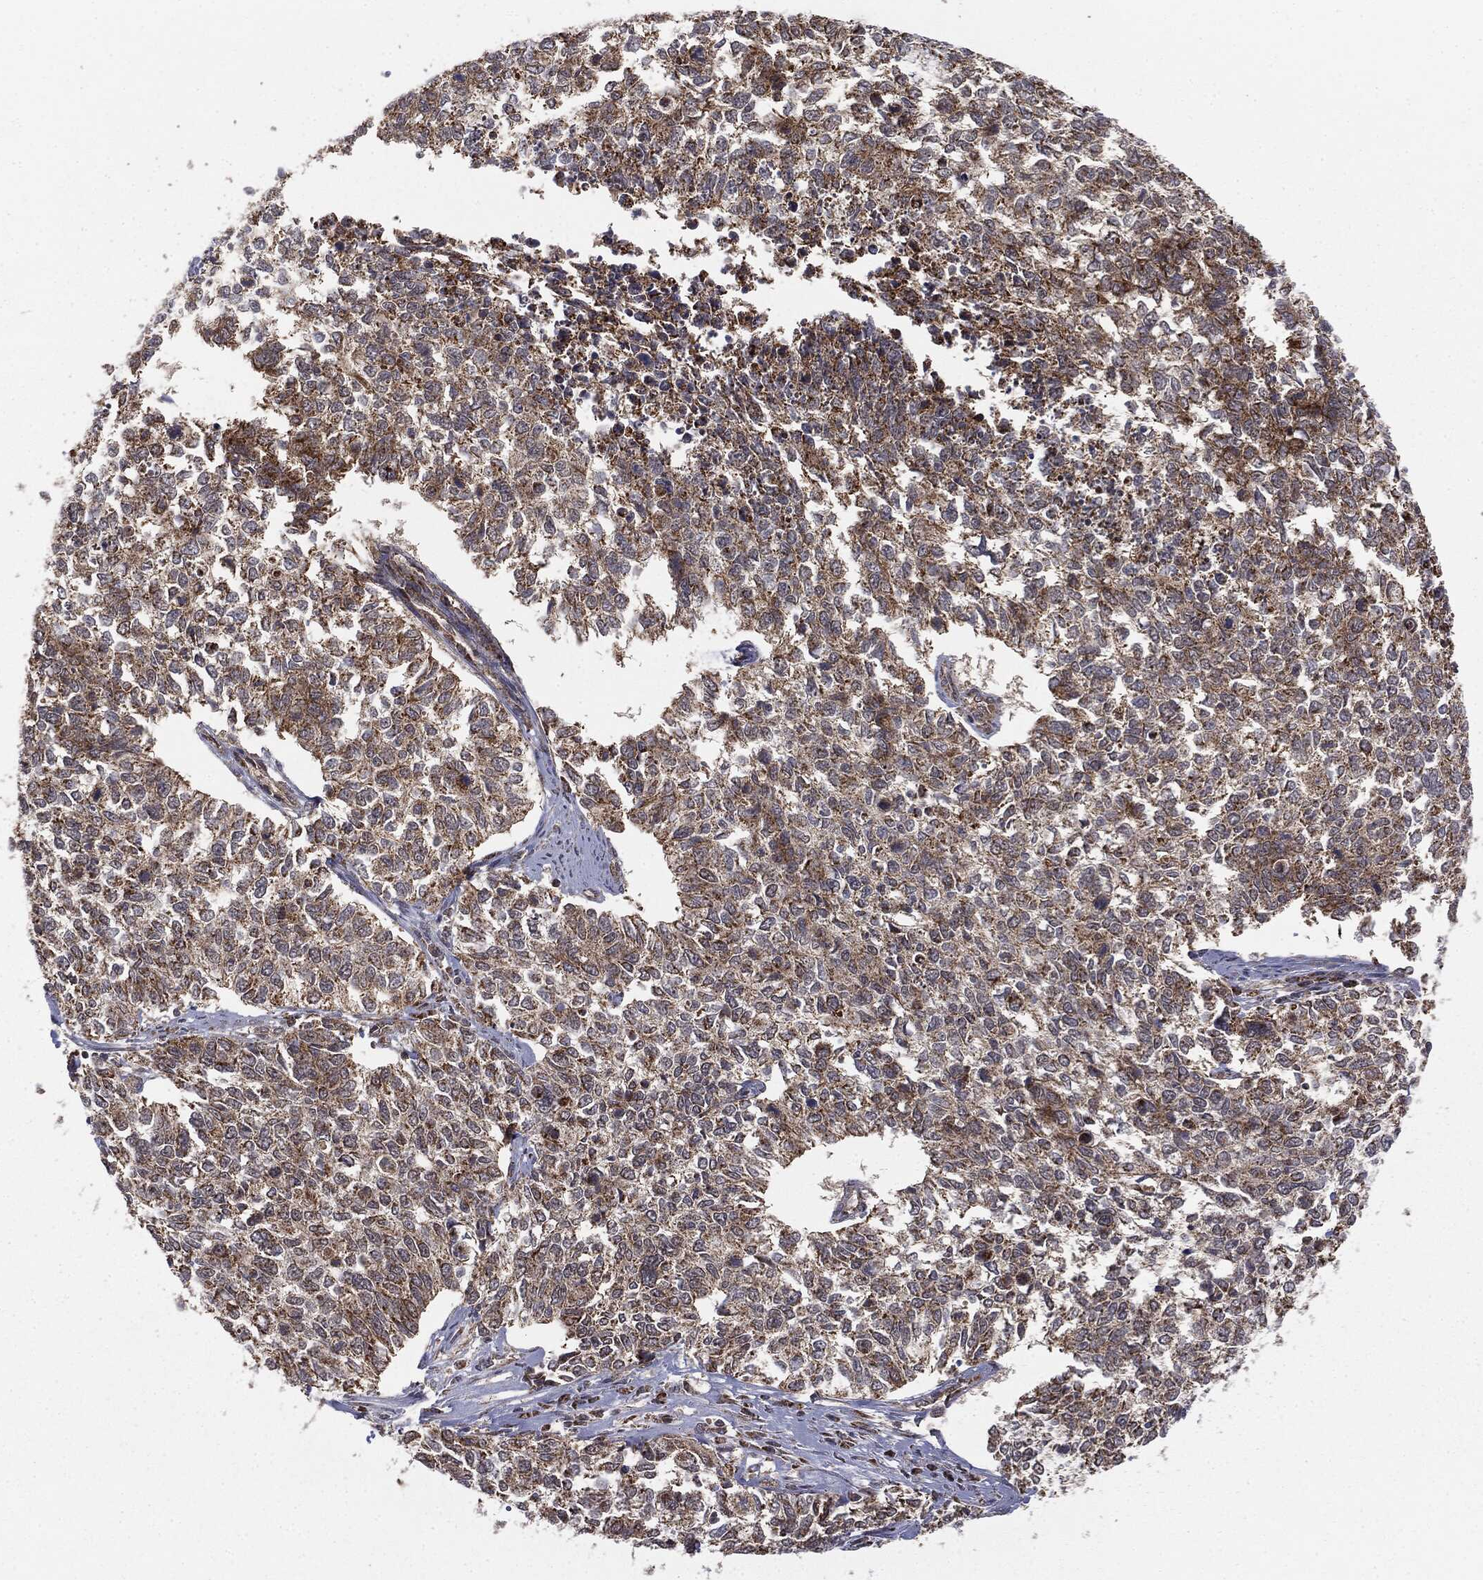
{"staining": {"intensity": "moderate", "quantity": ">75%", "location": "cytoplasmic/membranous"}, "tissue": "cervical cancer", "cell_type": "Tumor cells", "image_type": "cancer", "snomed": [{"axis": "morphology", "description": "Adenocarcinoma, NOS"}, {"axis": "topography", "description": "Cervix"}], "caption": "Immunohistochemistry micrograph of neoplastic tissue: cervical cancer stained using immunohistochemistry (IHC) reveals medium levels of moderate protein expression localized specifically in the cytoplasmic/membranous of tumor cells, appearing as a cytoplasmic/membranous brown color.", "gene": "MTOR", "patient": {"sex": "female", "age": 63}}